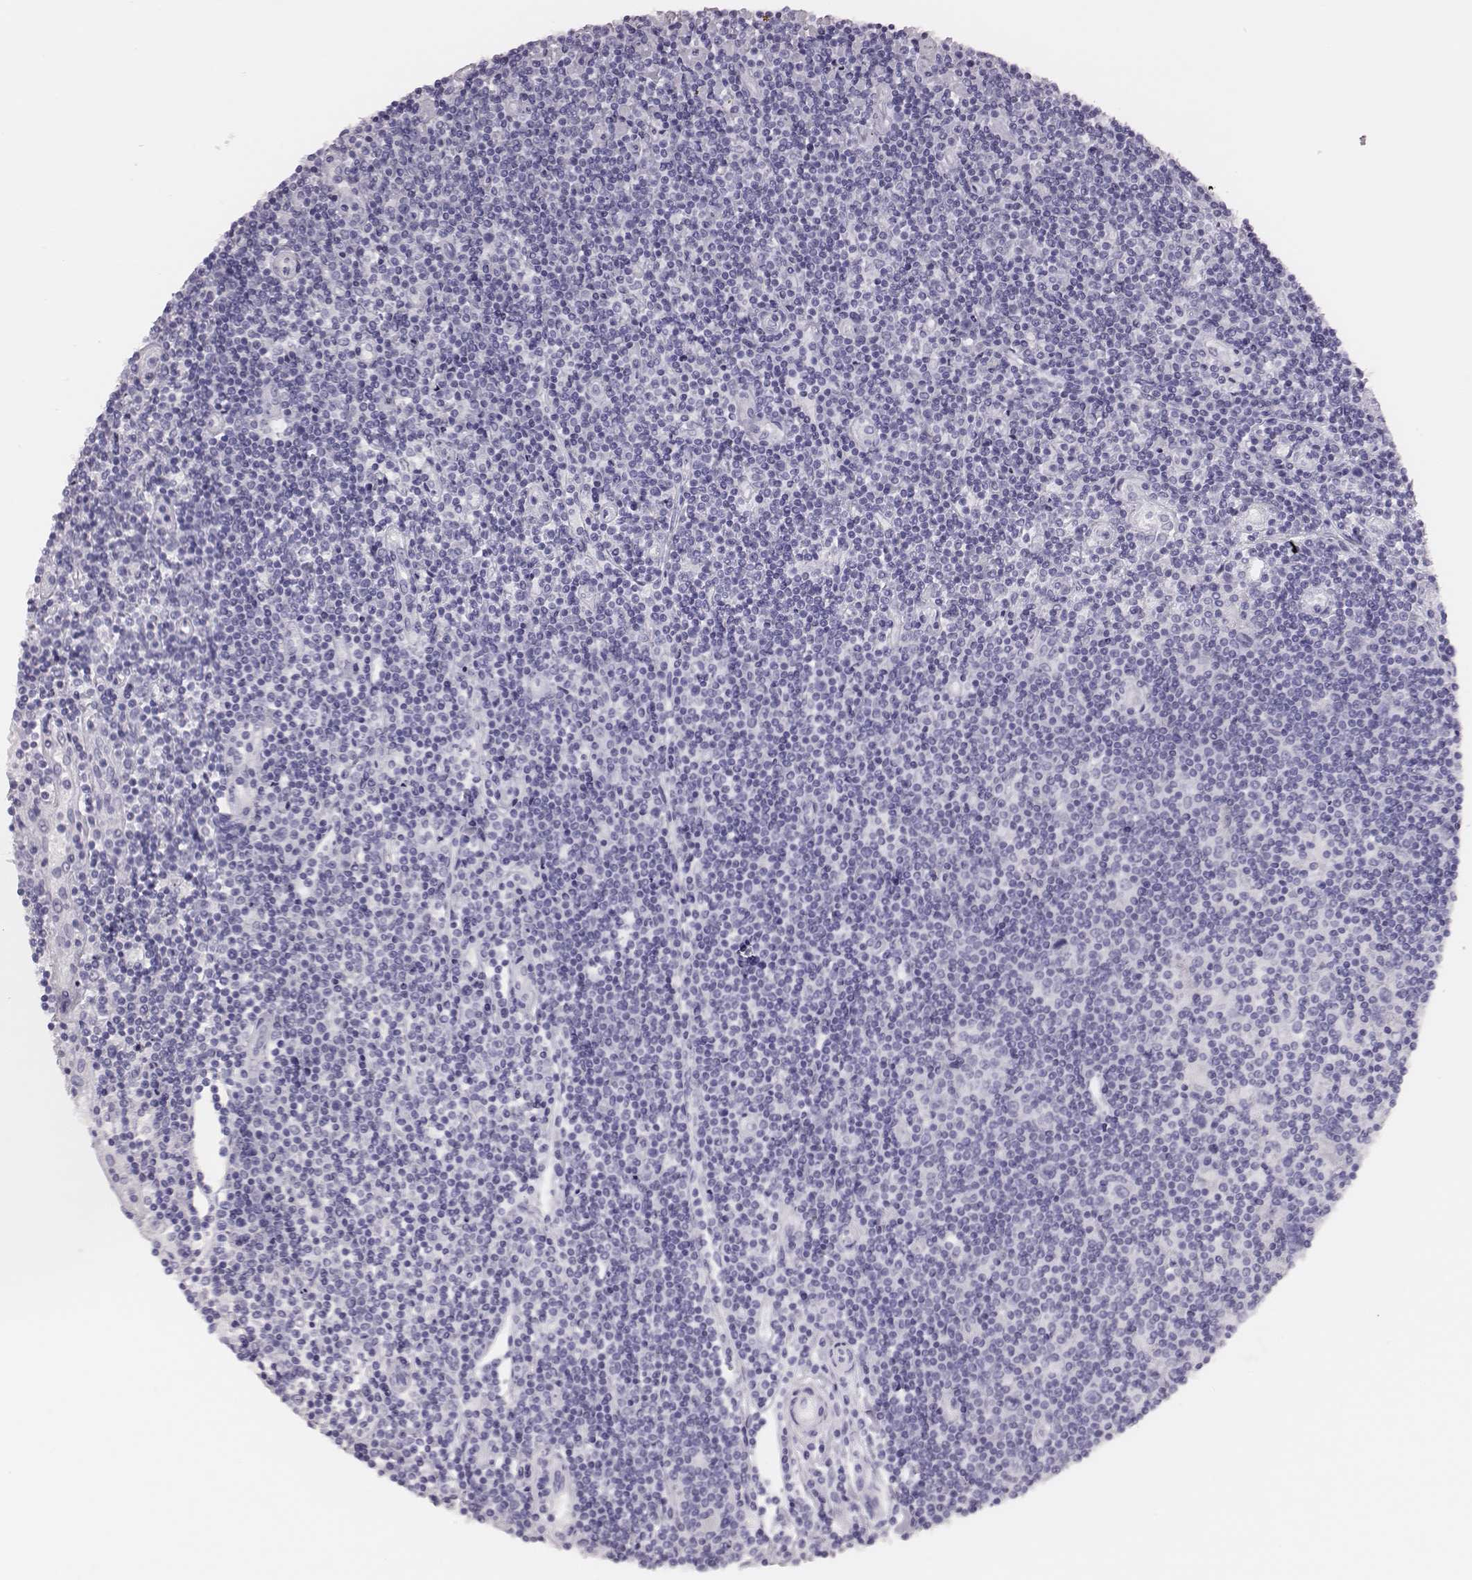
{"staining": {"intensity": "negative", "quantity": "none", "location": "none"}, "tissue": "lymphoma", "cell_type": "Tumor cells", "image_type": "cancer", "snomed": [{"axis": "morphology", "description": "Hodgkin's disease, NOS"}, {"axis": "topography", "description": "Lymph node"}], "caption": "Immunohistochemical staining of human Hodgkin's disease reveals no significant staining in tumor cells.", "gene": "H1-6", "patient": {"sex": "male", "age": 40}}